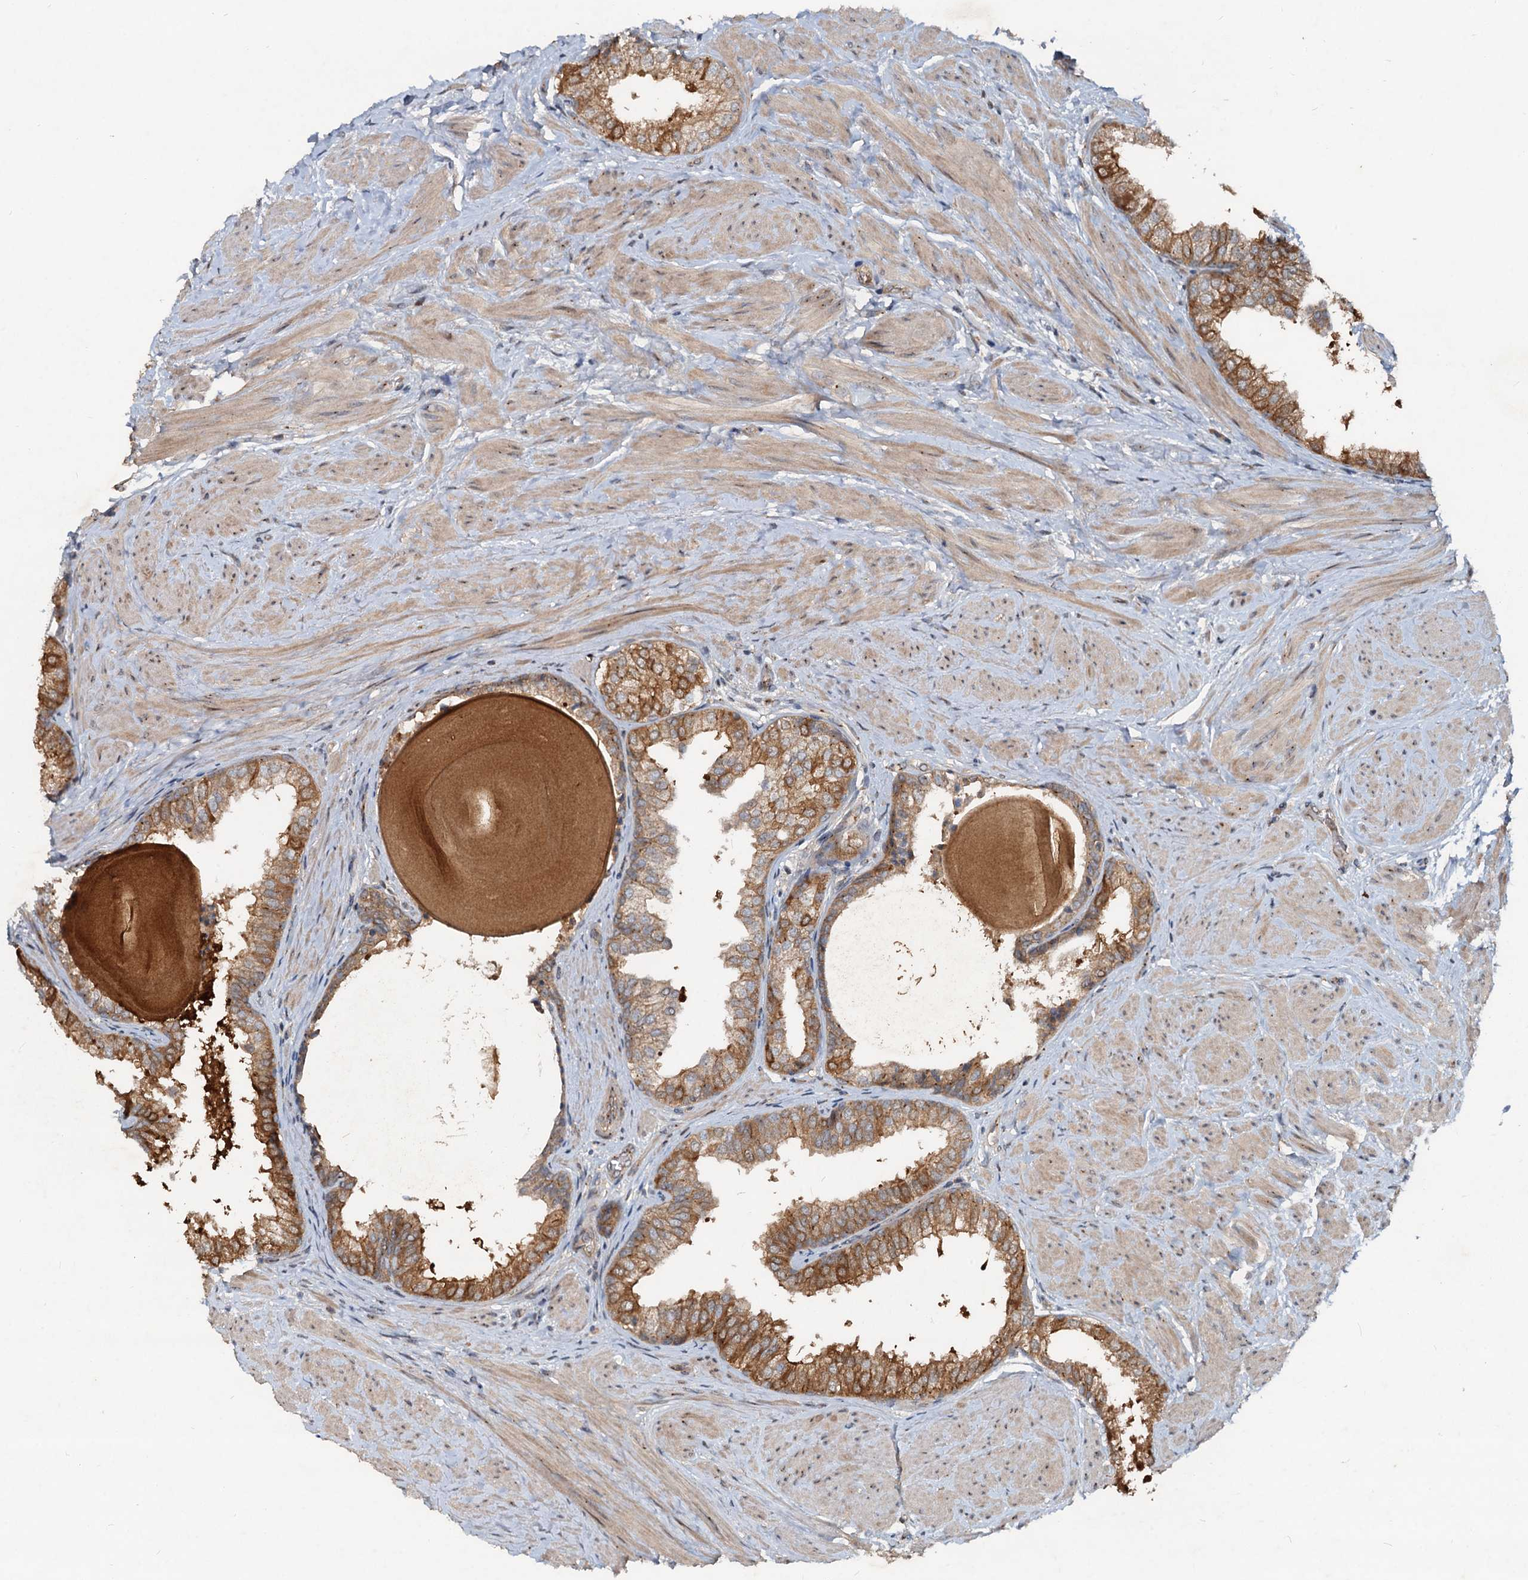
{"staining": {"intensity": "moderate", "quantity": ">75%", "location": "cytoplasmic/membranous"}, "tissue": "prostate", "cell_type": "Glandular cells", "image_type": "normal", "snomed": [{"axis": "morphology", "description": "Normal tissue, NOS"}, {"axis": "topography", "description": "Prostate"}], "caption": "The histopathology image shows immunohistochemical staining of unremarkable prostate. There is moderate cytoplasmic/membranous expression is appreciated in approximately >75% of glandular cells.", "gene": "CEP68", "patient": {"sex": "male", "age": 48}}